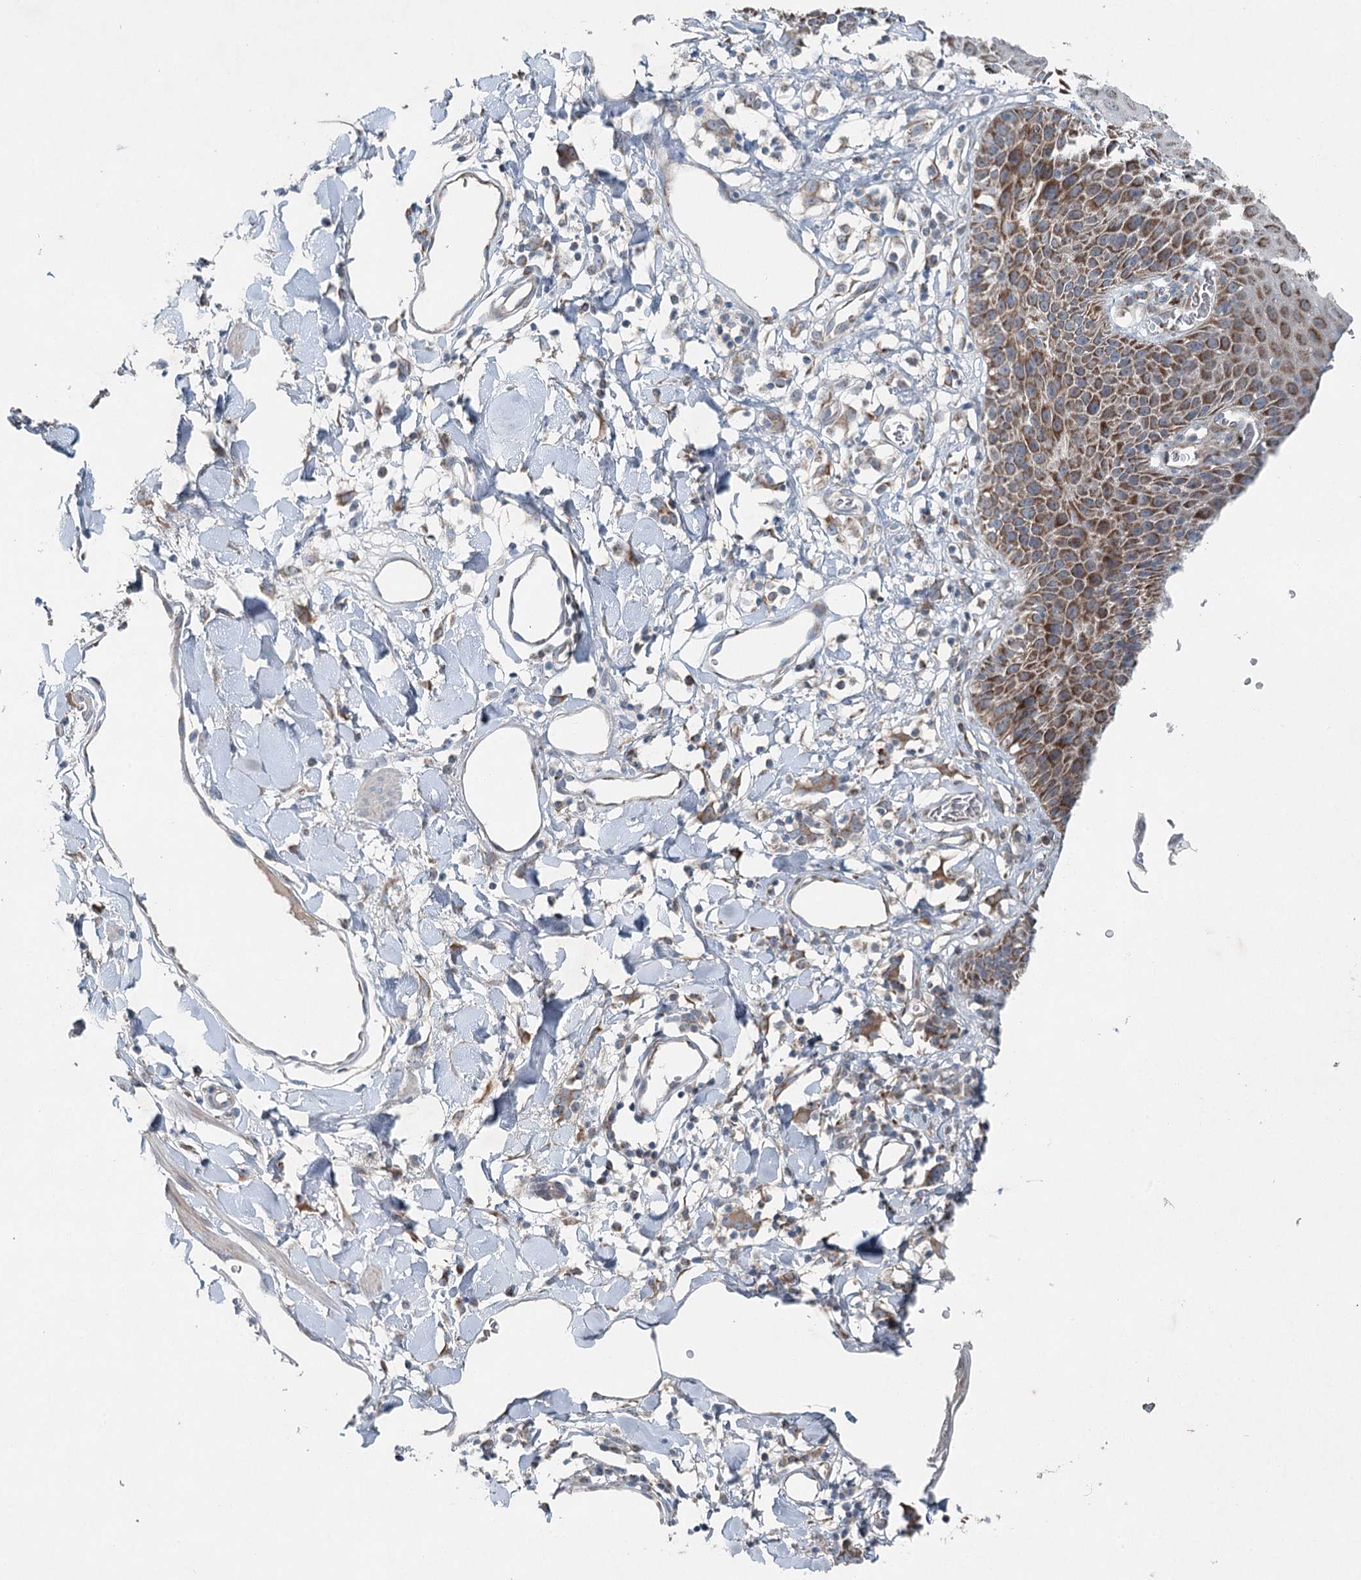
{"staining": {"intensity": "moderate", "quantity": ">75%", "location": "cytoplasmic/membranous"}, "tissue": "skin", "cell_type": "Epidermal cells", "image_type": "normal", "snomed": [{"axis": "morphology", "description": "Normal tissue, NOS"}, {"axis": "topography", "description": "Vulva"}], "caption": "Protein expression analysis of unremarkable skin displays moderate cytoplasmic/membranous positivity in about >75% of epidermal cells. (DAB IHC, brown staining for protein, blue staining for nuclei).", "gene": "CHCHD5", "patient": {"sex": "female", "age": 68}}